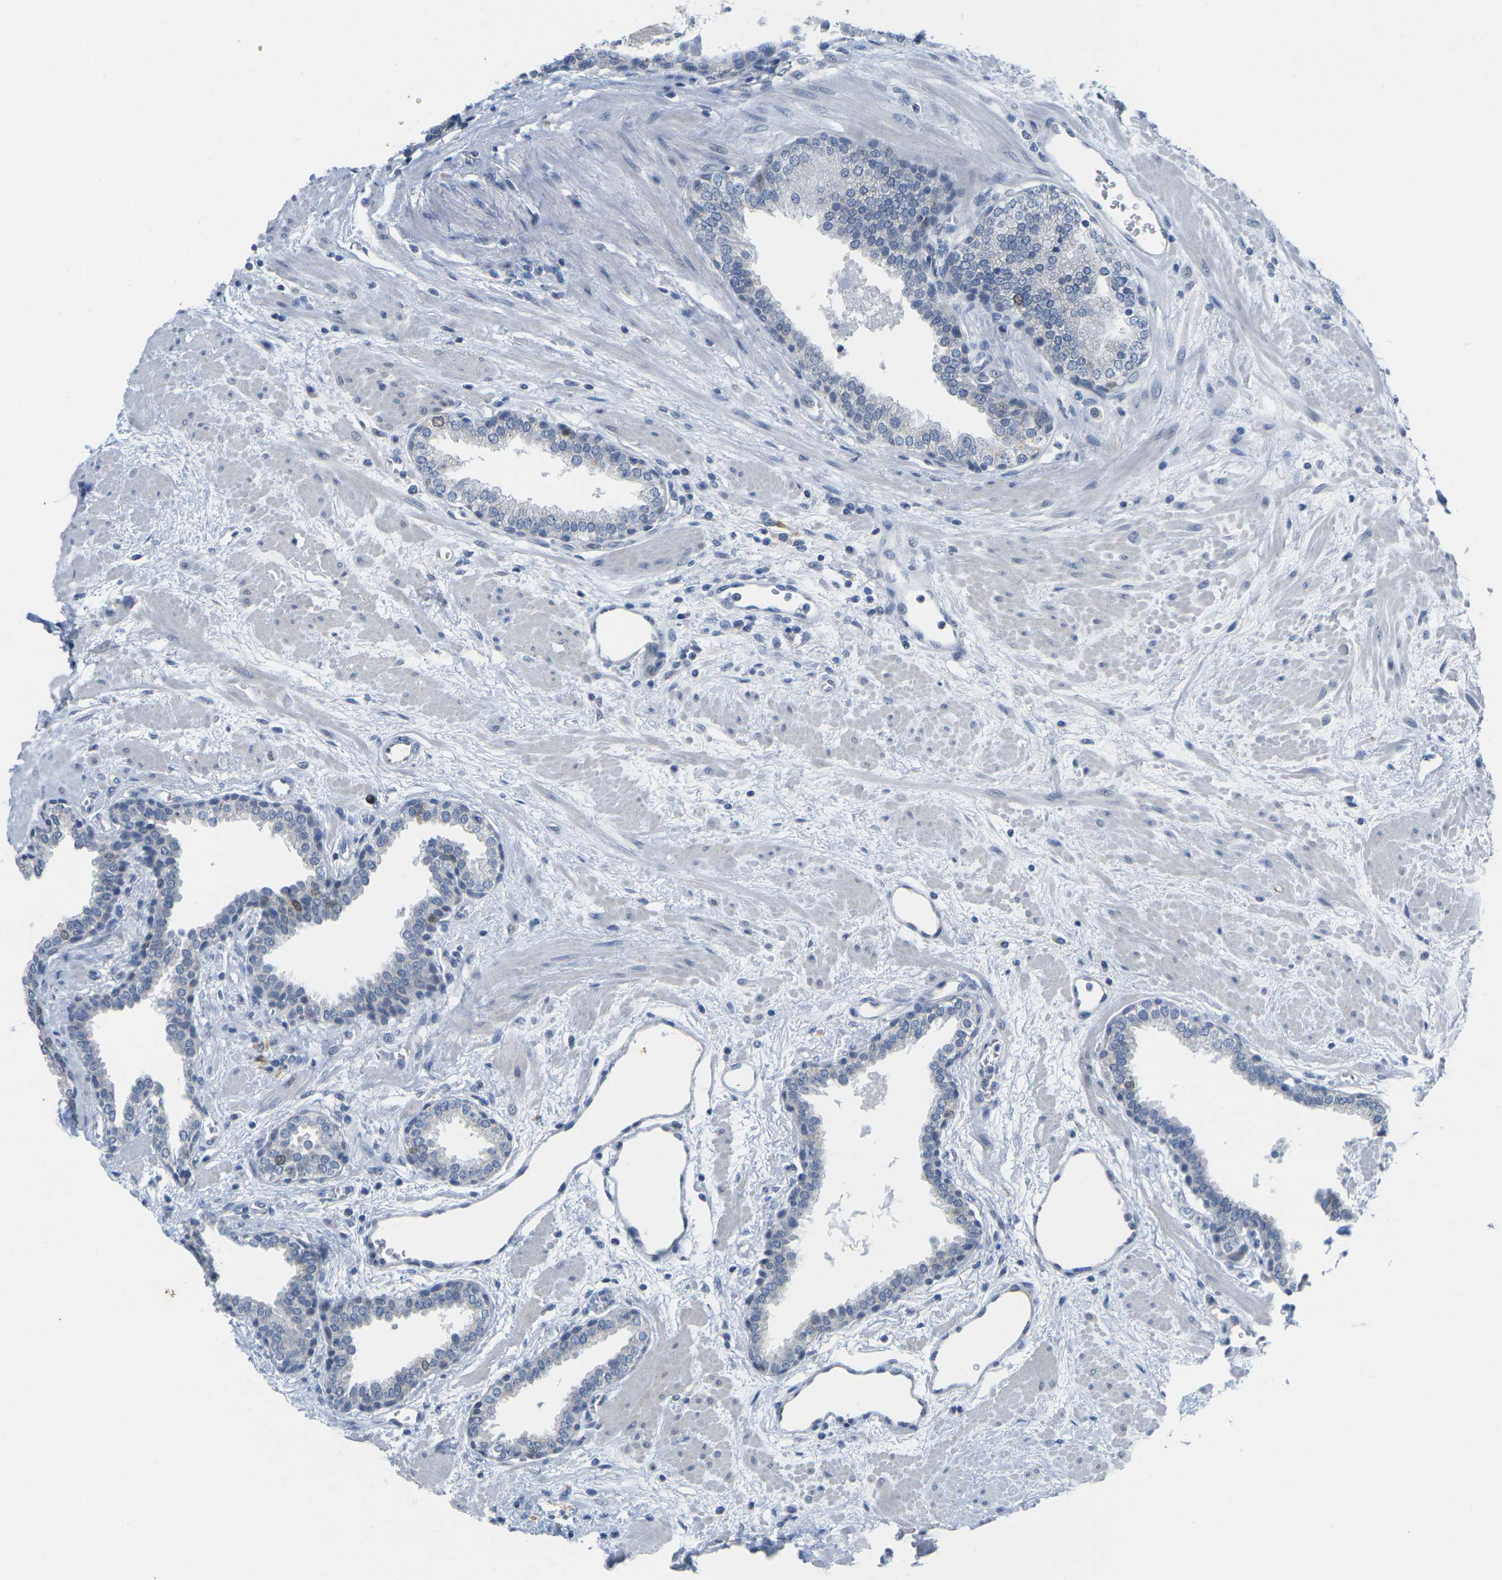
{"staining": {"intensity": "moderate", "quantity": "<25%", "location": "nuclear"}, "tissue": "prostate", "cell_type": "Glandular cells", "image_type": "normal", "snomed": [{"axis": "morphology", "description": "Normal tissue, NOS"}, {"axis": "topography", "description": "Prostate"}], "caption": "Protein staining by immunohistochemistry demonstrates moderate nuclear positivity in approximately <25% of glandular cells in benign prostate.", "gene": "CDK2", "patient": {"sex": "male", "age": 51}}